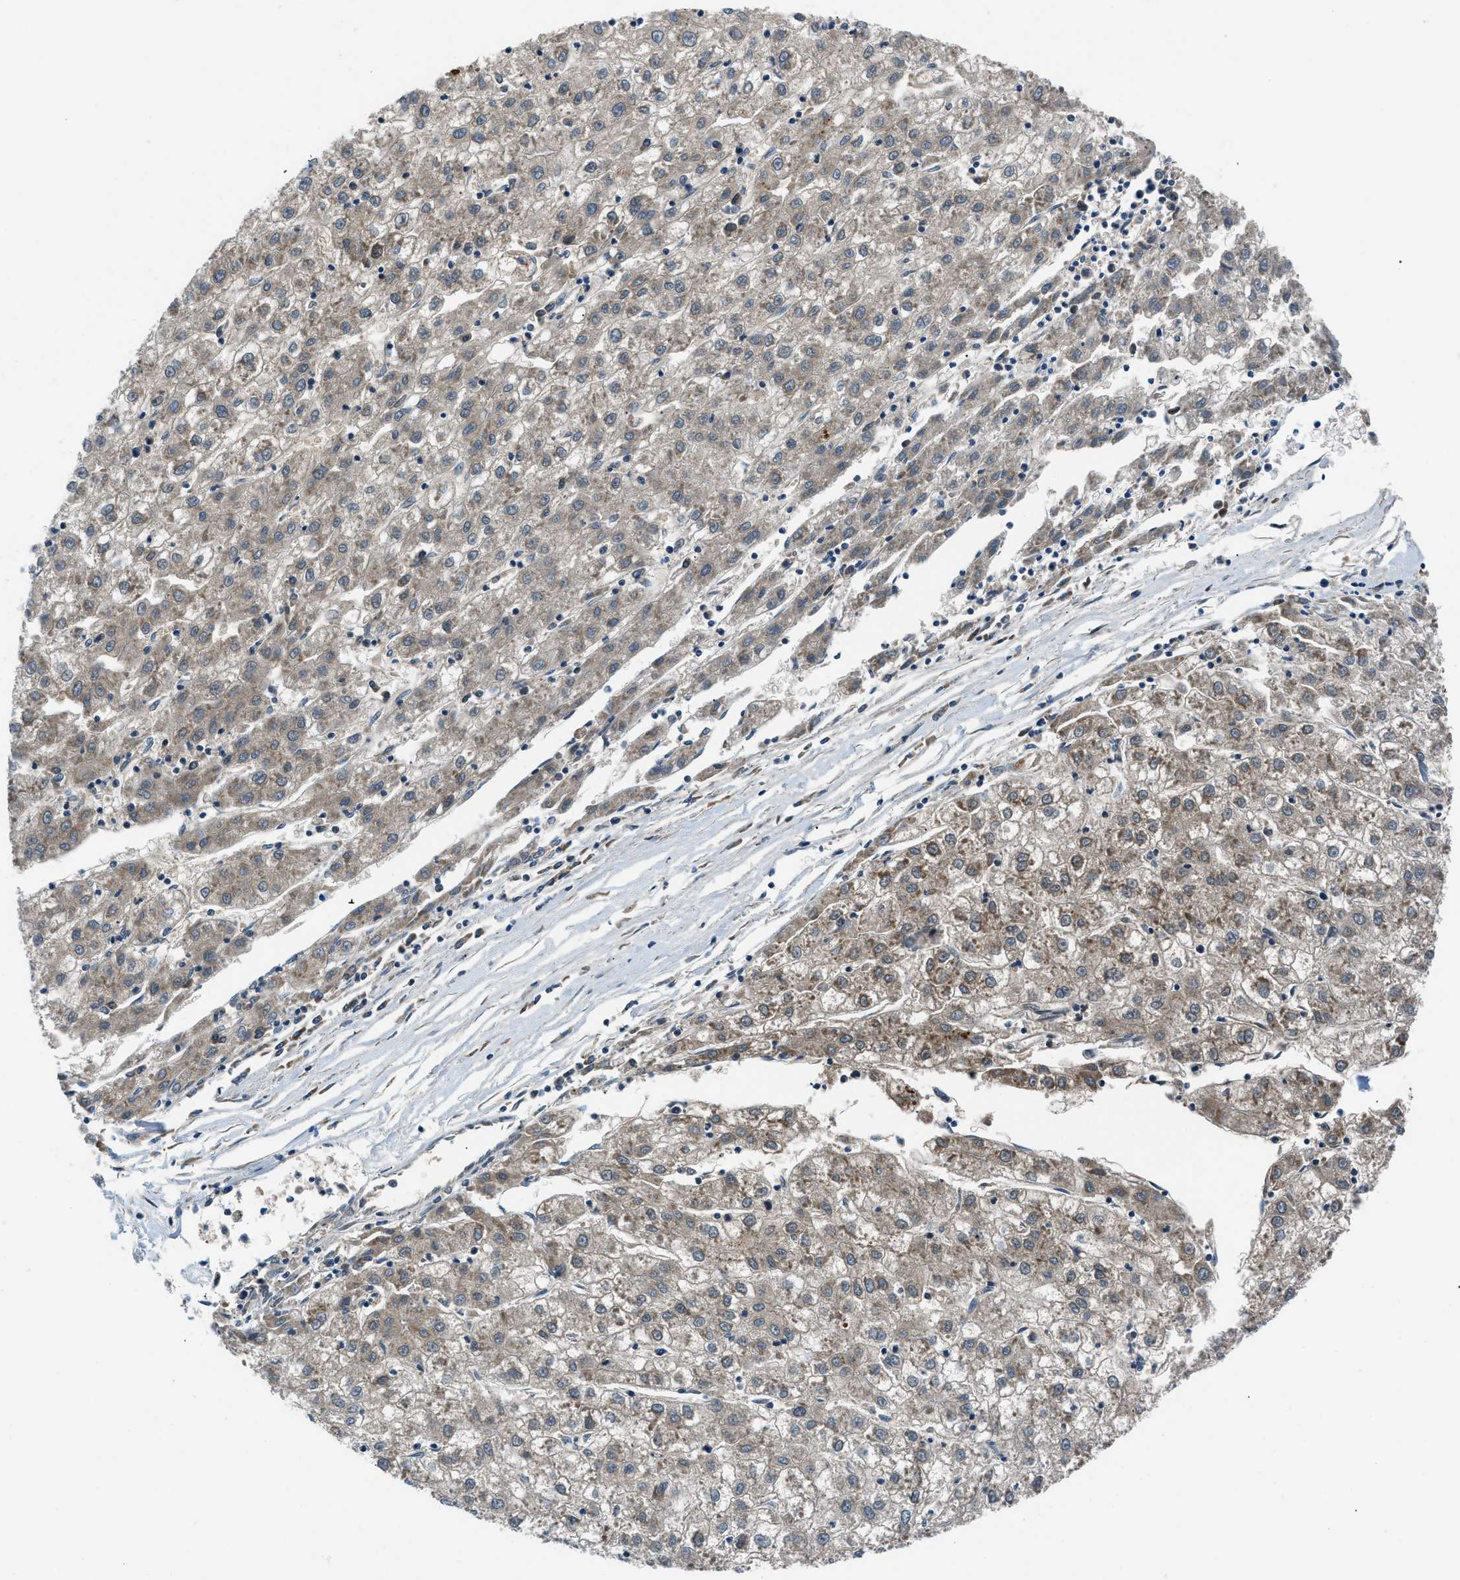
{"staining": {"intensity": "weak", "quantity": ">75%", "location": "cytoplasmic/membranous"}, "tissue": "liver cancer", "cell_type": "Tumor cells", "image_type": "cancer", "snomed": [{"axis": "morphology", "description": "Carcinoma, Hepatocellular, NOS"}, {"axis": "topography", "description": "Liver"}], "caption": "A micrograph showing weak cytoplasmic/membranous expression in approximately >75% of tumor cells in hepatocellular carcinoma (liver), as visualized by brown immunohistochemical staining.", "gene": "ACP1", "patient": {"sex": "male", "age": 72}}